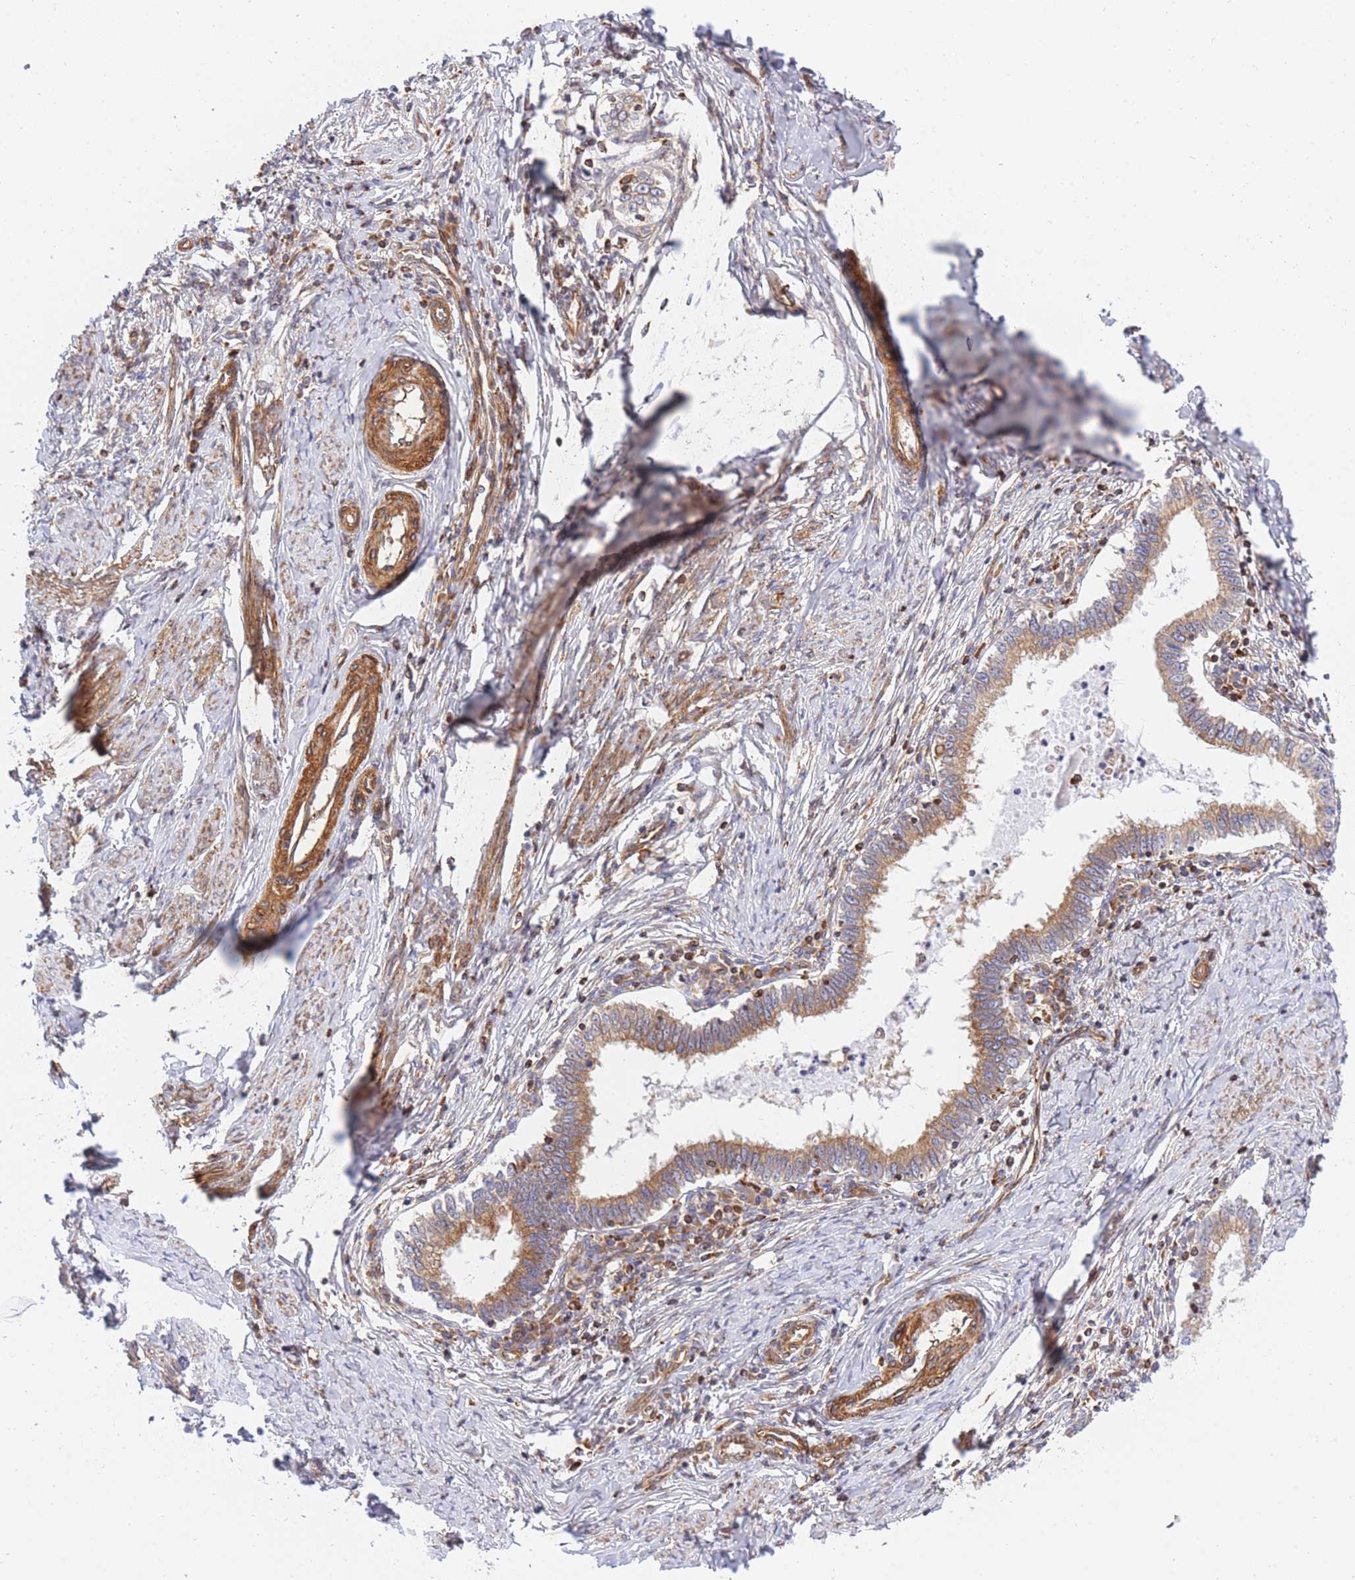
{"staining": {"intensity": "moderate", "quantity": ">75%", "location": "cytoplasmic/membranous"}, "tissue": "cervical cancer", "cell_type": "Tumor cells", "image_type": "cancer", "snomed": [{"axis": "morphology", "description": "Adenocarcinoma, NOS"}, {"axis": "topography", "description": "Cervix"}], "caption": "A medium amount of moderate cytoplasmic/membranous expression is appreciated in about >75% of tumor cells in cervical cancer (adenocarcinoma) tissue.", "gene": "REM1", "patient": {"sex": "female", "age": 36}}